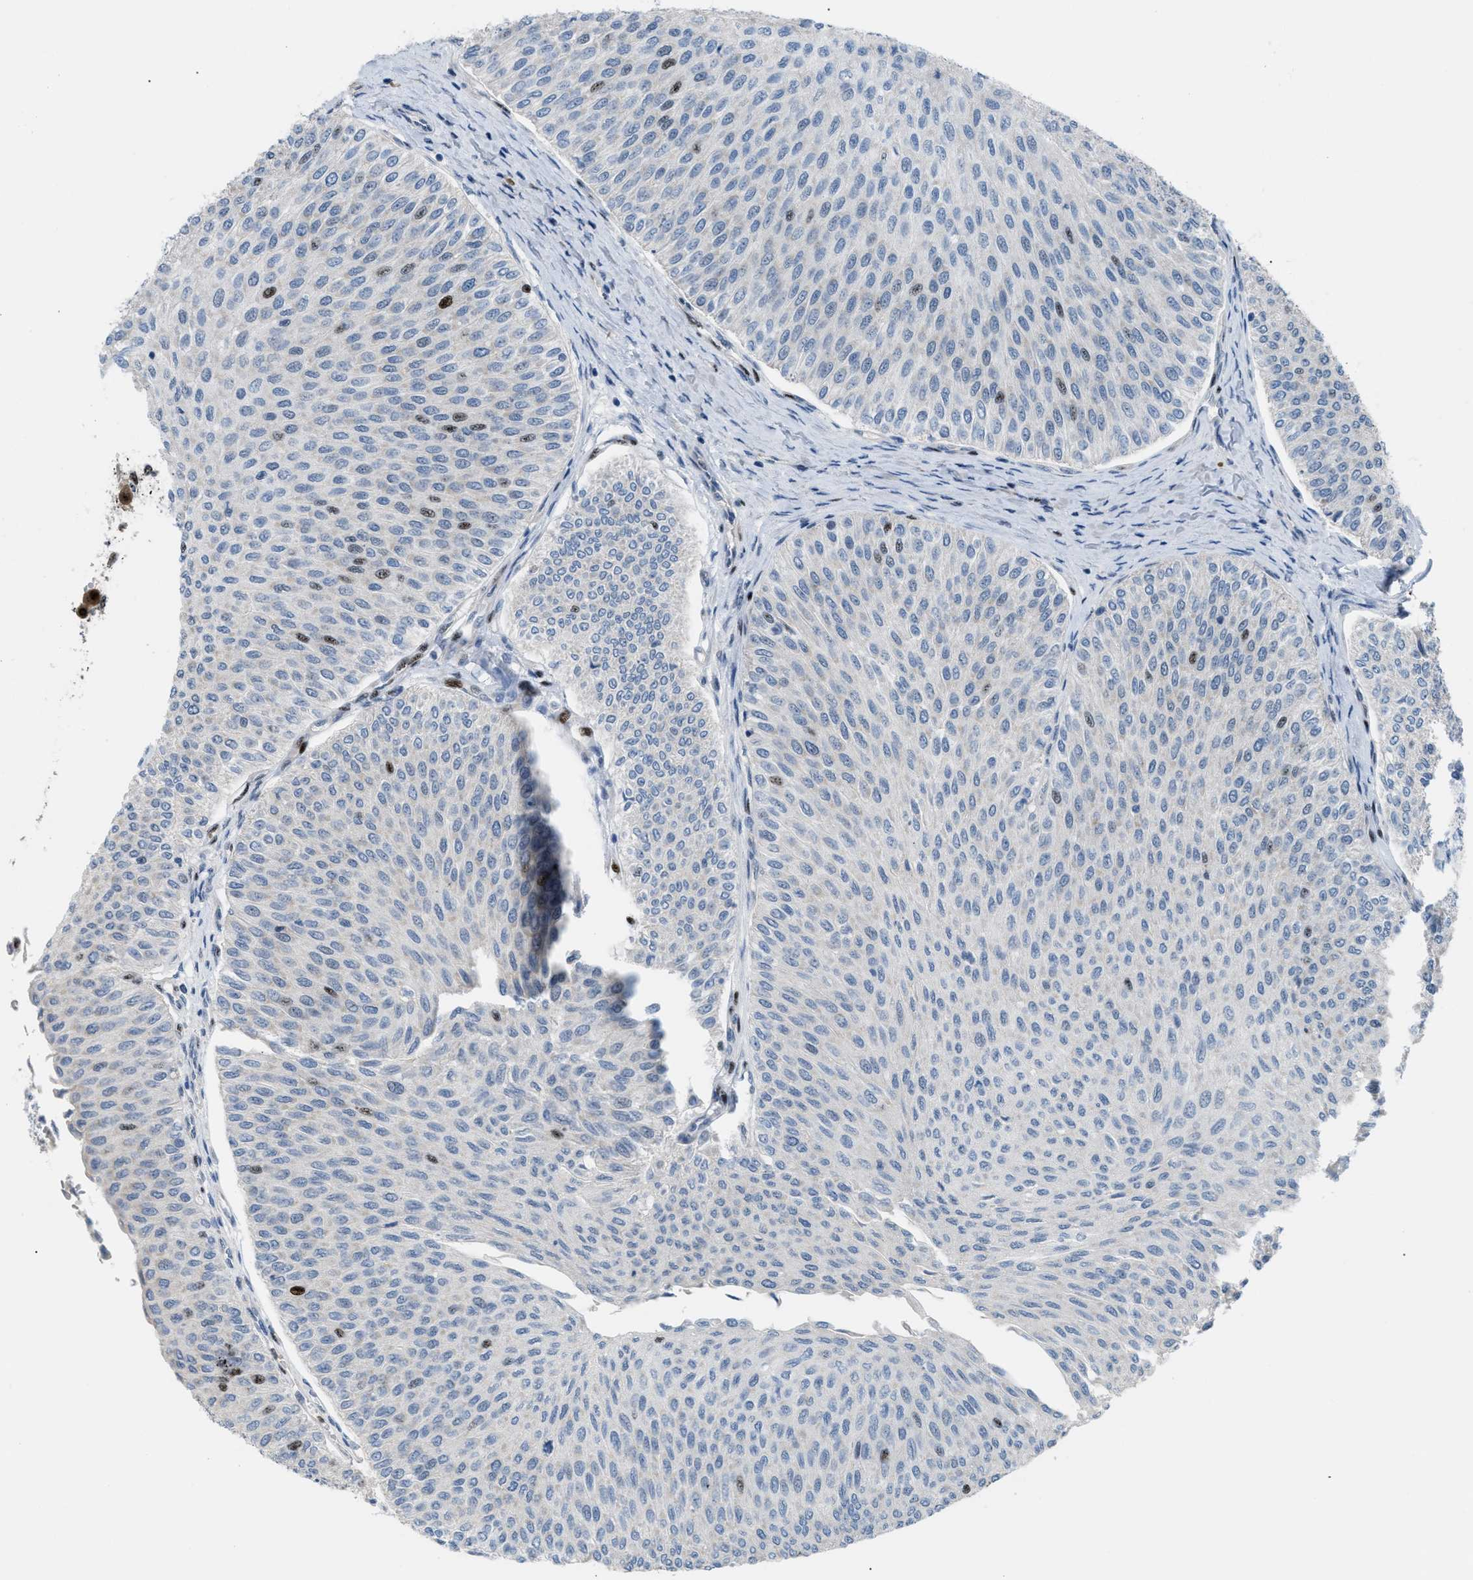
{"staining": {"intensity": "strong", "quantity": ">75%", "location": "nuclear"}, "tissue": "urothelial cancer", "cell_type": "Tumor cells", "image_type": "cancer", "snomed": [{"axis": "morphology", "description": "Urothelial carcinoma, Low grade"}, {"axis": "topography", "description": "Urinary bladder"}], "caption": "Immunohistochemistry (IHC) (DAB (3,3'-diaminobenzidine)) staining of low-grade urothelial carcinoma demonstrates strong nuclear protein positivity in approximately >75% of tumor cells.", "gene": "CDR2", "patient": {"sex": "male", "age": 78}}